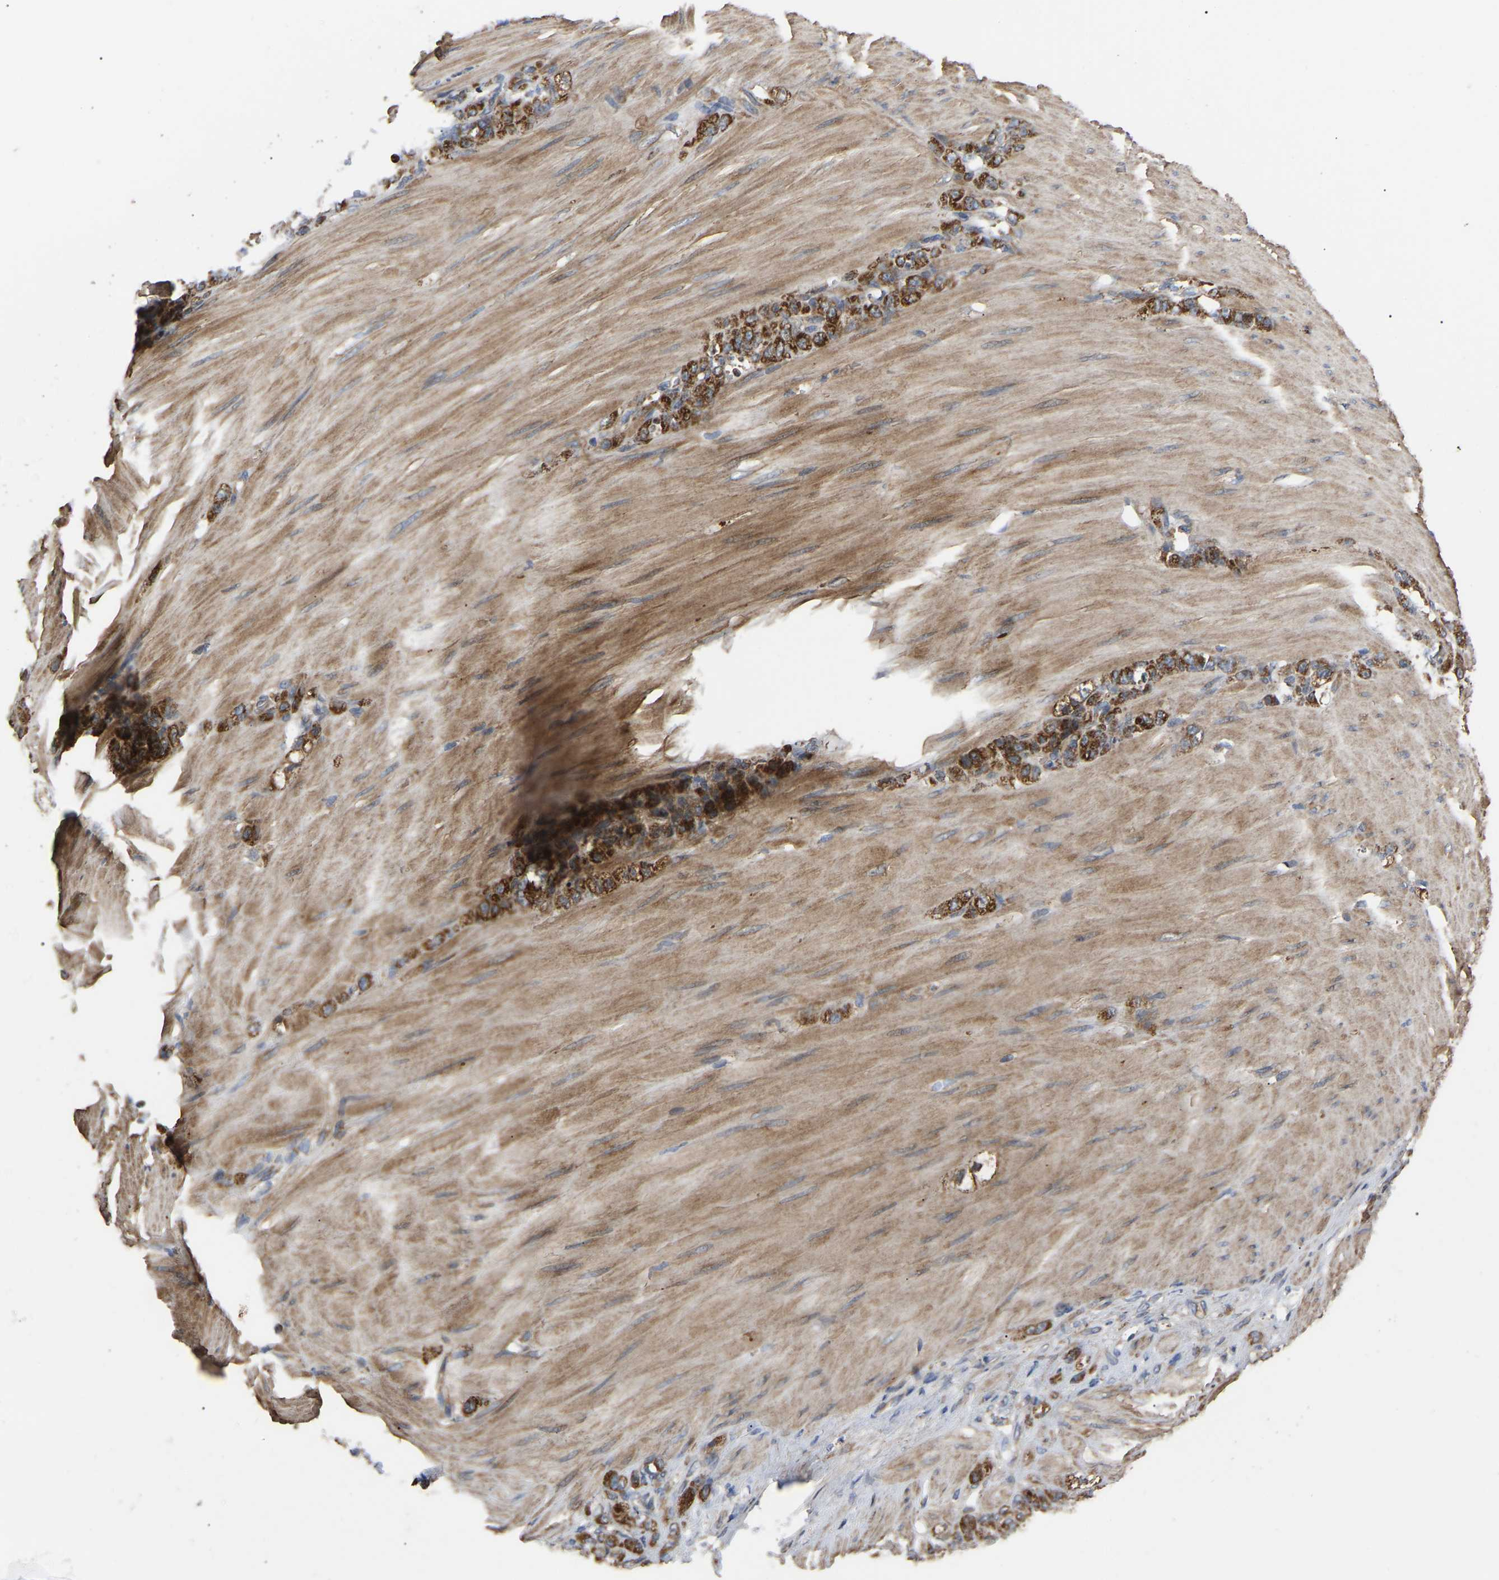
{"staining": {"intensity": "strong", "quantity": ">75%", "location": "cytoplasmic/membranous"}, "tissue": "stomach cancer", "cell_type": "Tumor cells", "image_type": "cancer", "snomed": [{"axis": "morphology", "description": "Normal tissue, NOS"}, {"axis": "morphology", "description": "Adenocarcinoma, NOS"}, {"axis": "topography", "description": "Stomach"}], "caption": "Immunohistochemistry of human adenocarcinoma (stomach) reveals high levels of strong cytoplasmic/membranous expression in approximately >75% of tumor cells. The protein of interest is stained brown, and the nuclei are stained in blue (DAB (3,3'-diaminobenzidine) IHC with brightfield microscopy, high magnification).", "gene": "GCC1", "patient": {"sex": "male", "age": 82}}